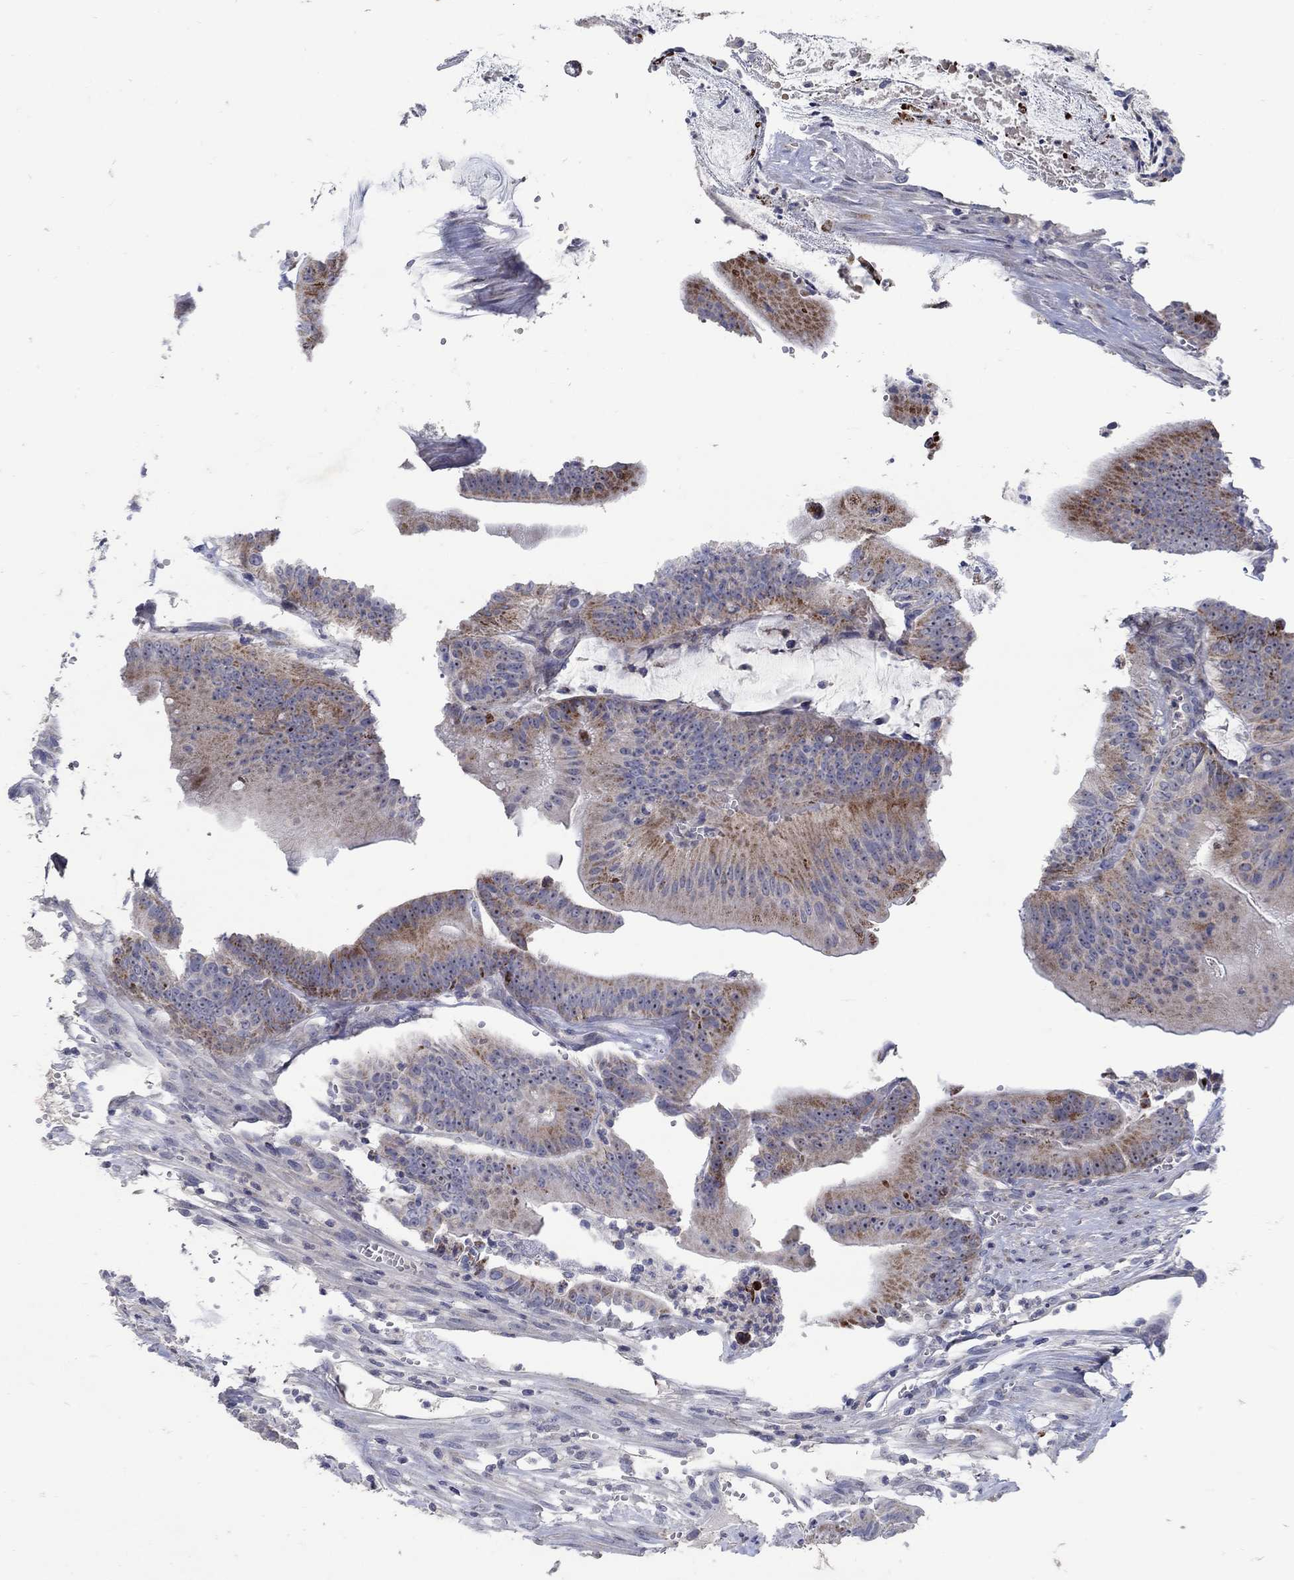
{"staining": {"intensity": "moderate", "quantity": "25%-75%", "location": "cytoplasmic/membranous"}, "tissue": "colorectal cancer", "cell_type": "Tumor cells", "image_type": "cancer", "snomed": [{"axis": "morphology", "description": "Adenocarcinoma, NOS"}, {"axis": "topography", "description": "Colon"}], "caption": "Colorectal adenocarcinoma tissue displays moderate cytoplasmic/membranous expression in about 25%-75% of tumor cells", "gene": "HMX2", "patient": {"sex": "female", "age": 69}}